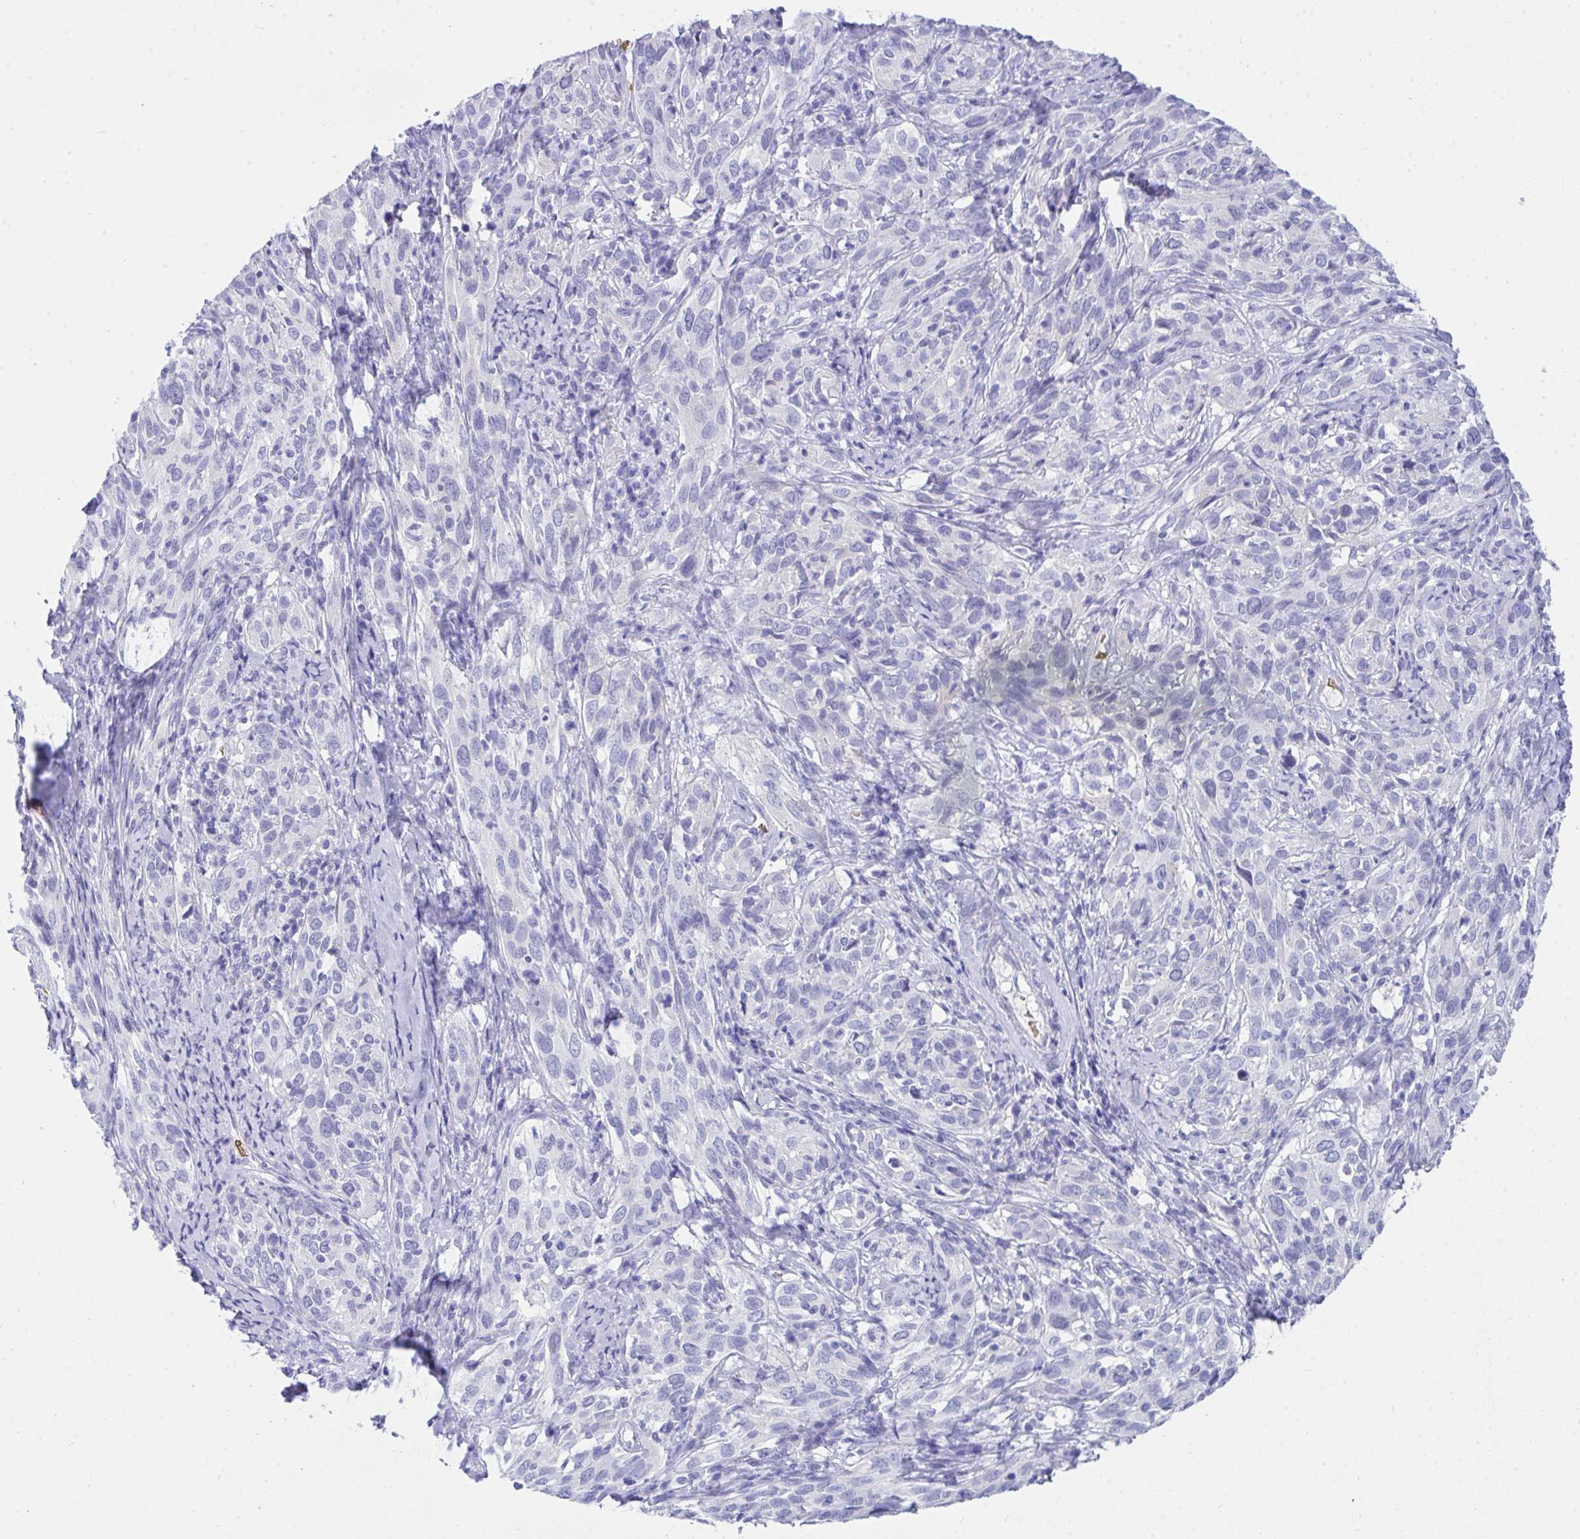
{"staining": {"intensity": "negative", "quantity": "none", "location": "none"}, "tissue": "cervical cancer", "cell_type": "Tumor cells", "image_type": "cancer", "snomed": [{"axis": "morphology", "description": "Normal tissue, NOS"}, {"axis": "morphology", "description": "Squamous cell carcinoma, NOS"}, {"axis": "topography", "description": "Cervix"}], "caption": "A histopathology image of human cervical cancer is negative for staining in tumor cells.", "gene": "ANK1", "patient": {"sex": "female", "age": 51}}